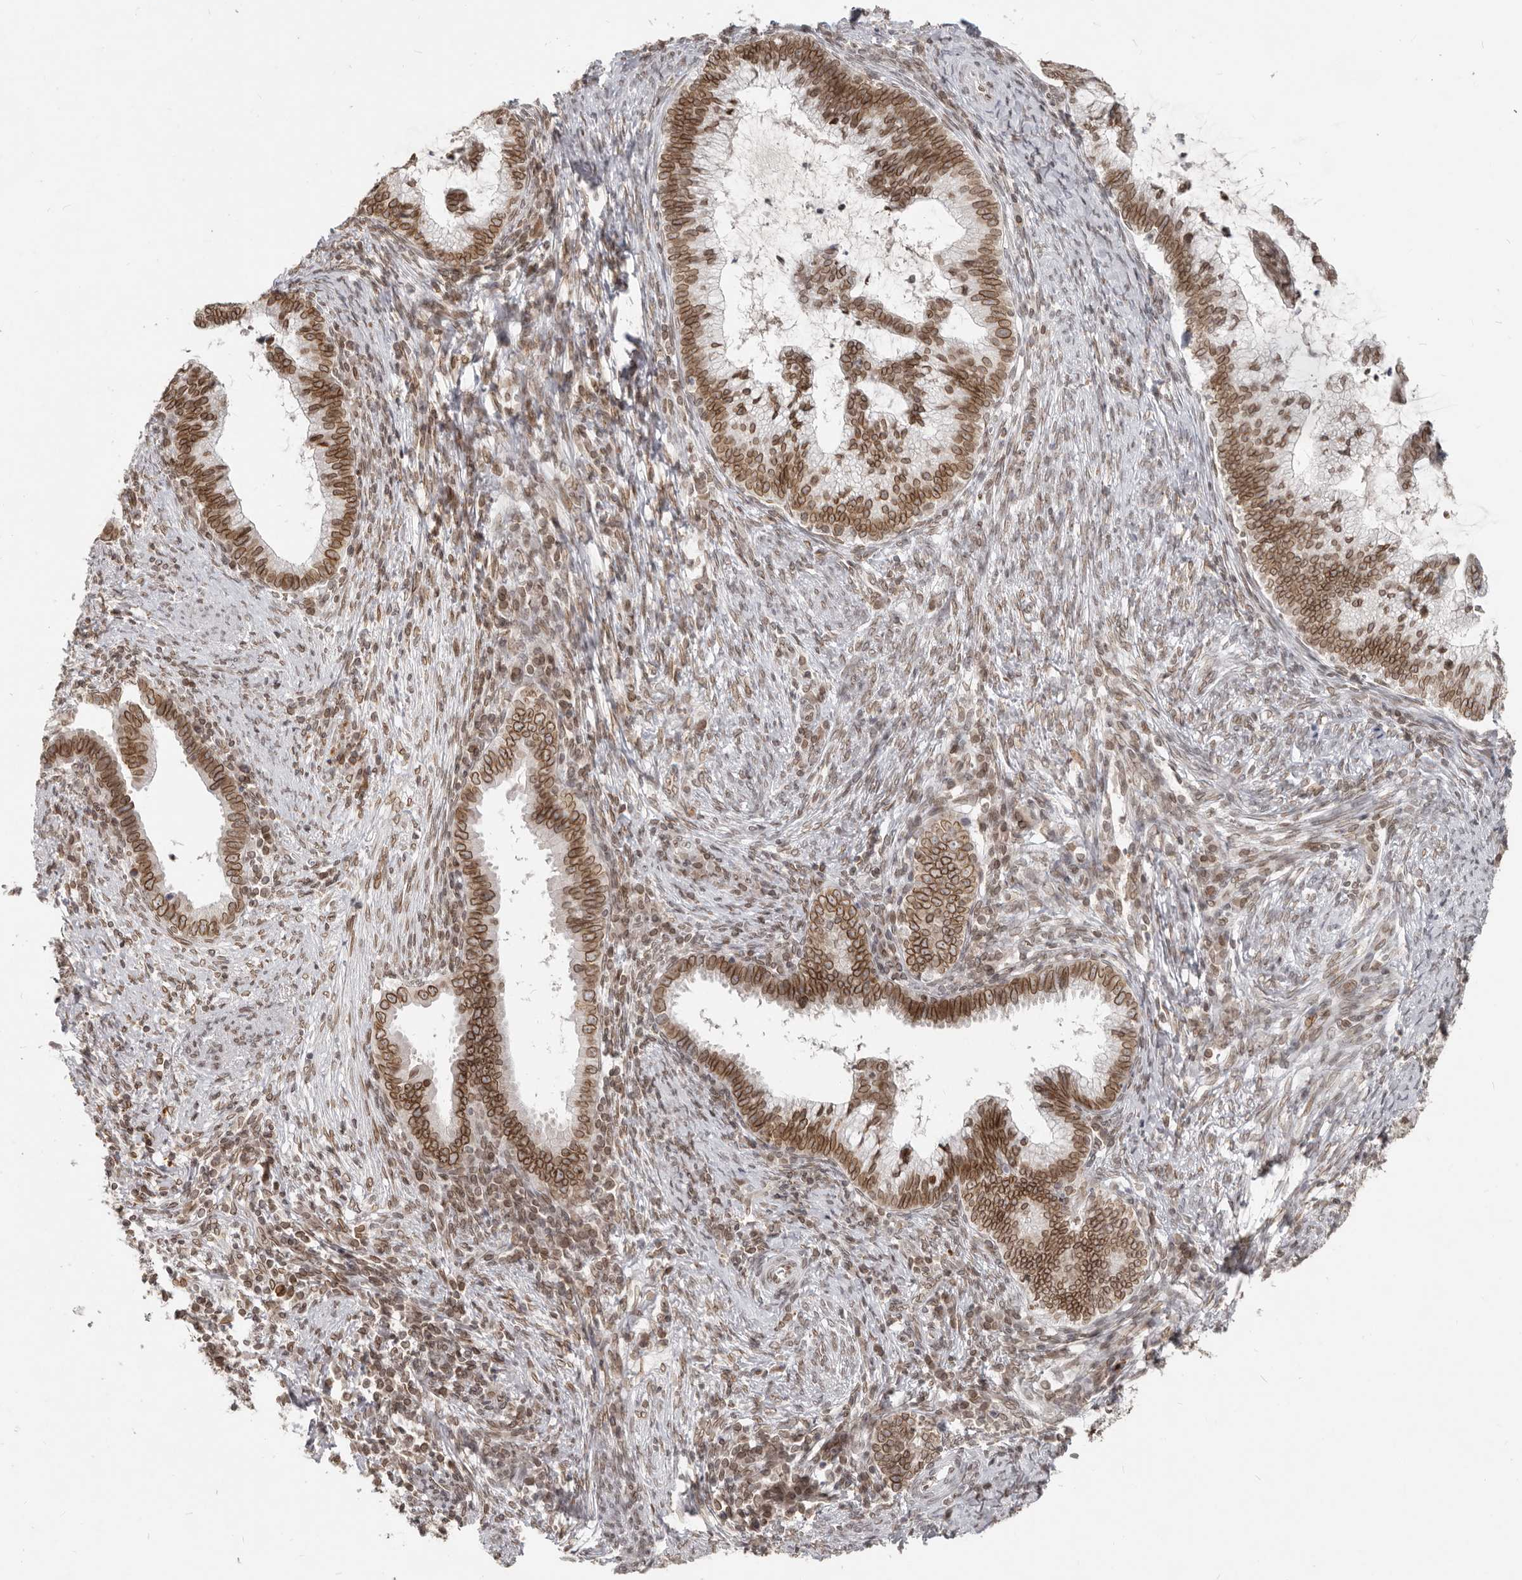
{"staining": {"intensity": "strong", "quantity": ">75%", "location": "cytoplasmic/membranous,nuclear"}, "tissue": "cervical cancer", "cell_type": "Tumor cells", "image_type": "cancer", "snomed": [{"axis": "morphology", "description": "Adenocarcinoma, NOS"}, {"axis": "topography", "description": "Cervix"}], "caption": "Protein staining by immunohistochemistry reveals strong cytoplasmic/membranous and nuclear staining in about >75% of tumor cells in adenocarcinoma (cervical).", "gene": "NUP153", "patient": {"sex": "female", "age": 36}}